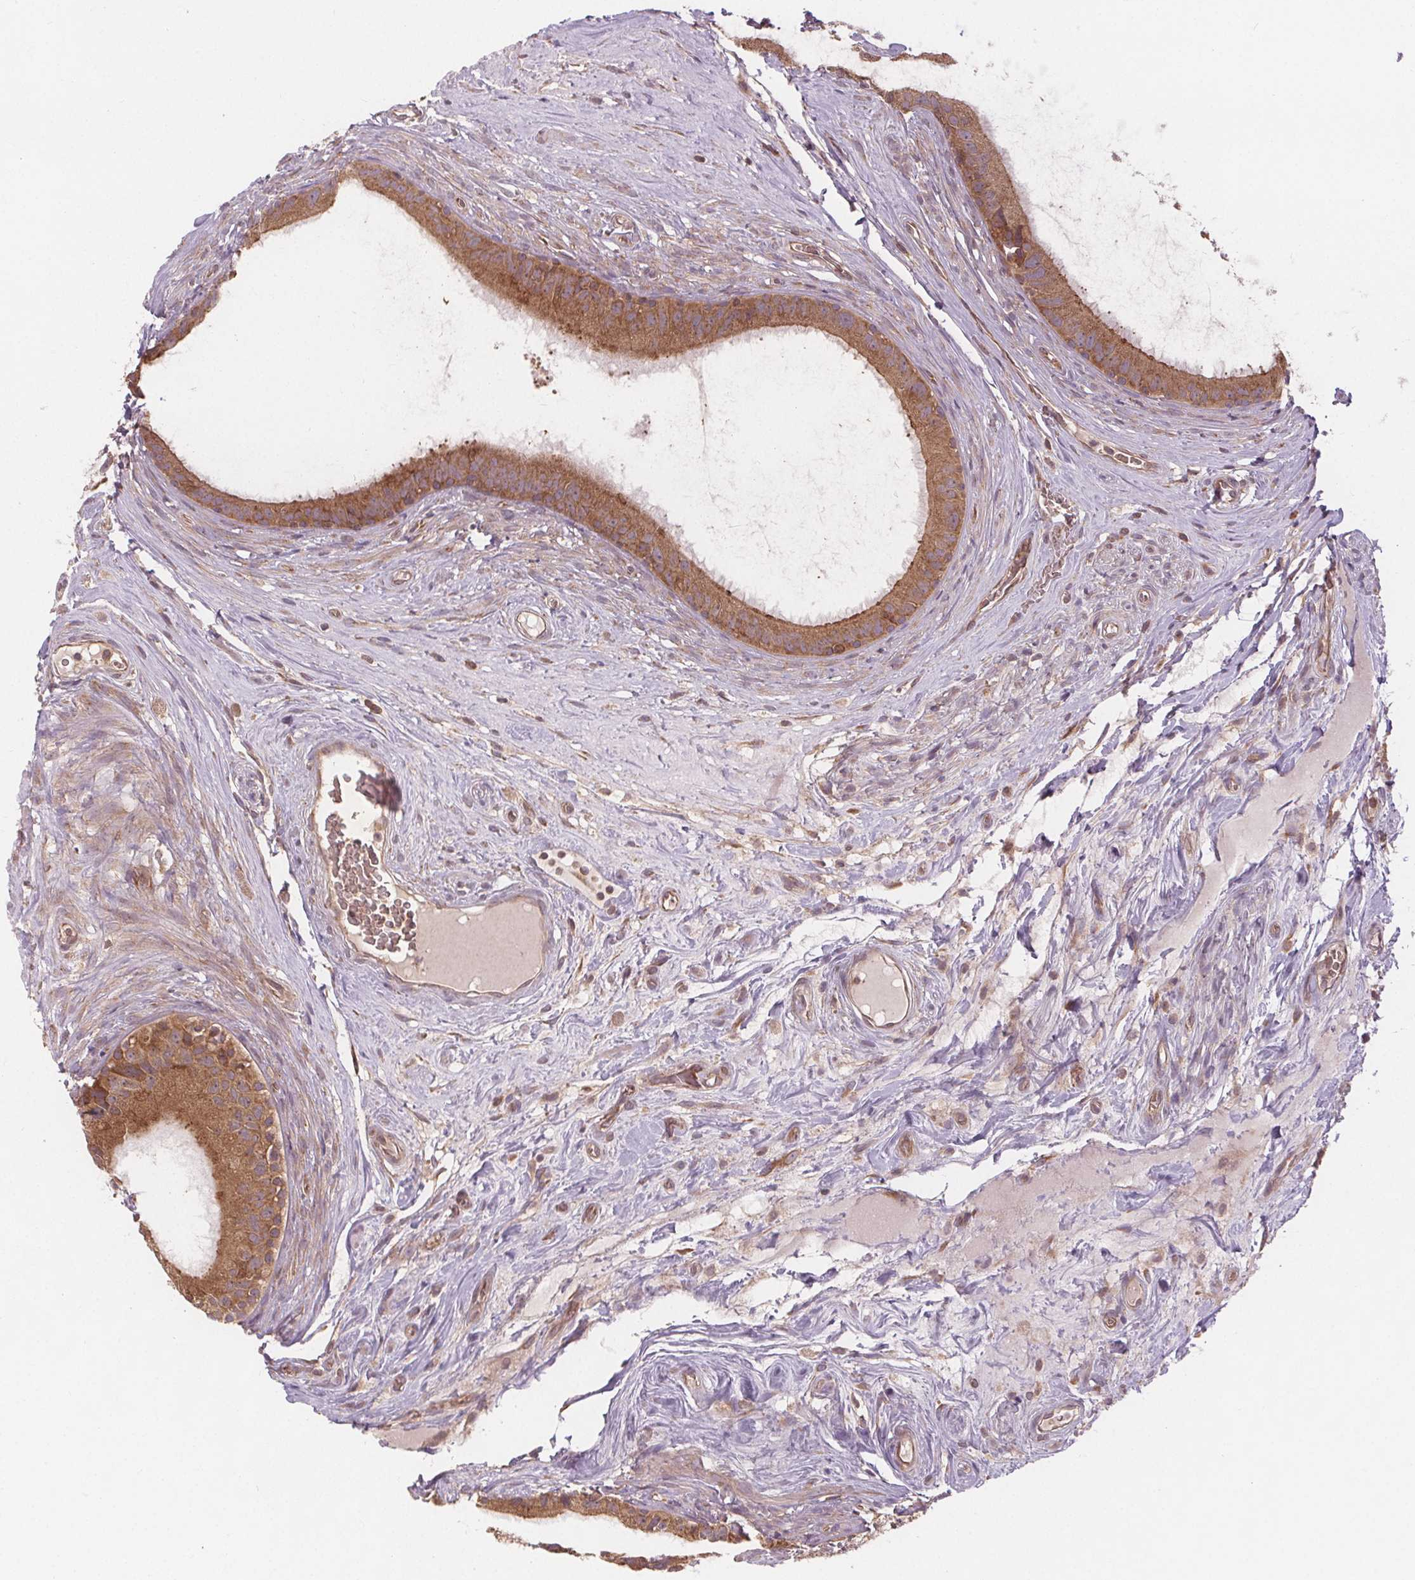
{"staining": {"intensity": "moderate", "quantity": ">75%", "location": "cytoplasmic/membranous"}, "tissue": "epididymis", "cell_type": "Glandular cells", "image_type": "normal", "snomed": [{"axis": "morphology", "description": "Normal tissue, NOS"}, {"axis": "topography", "description": "Epididymis"}], "caption": "A micrograph of epididymis stained for a protein displays moderate cytoplasmic/membranous brown staining in glandular cells.", "gene": "EIF3D", "patient": {"sex": "male", "age": 59}}